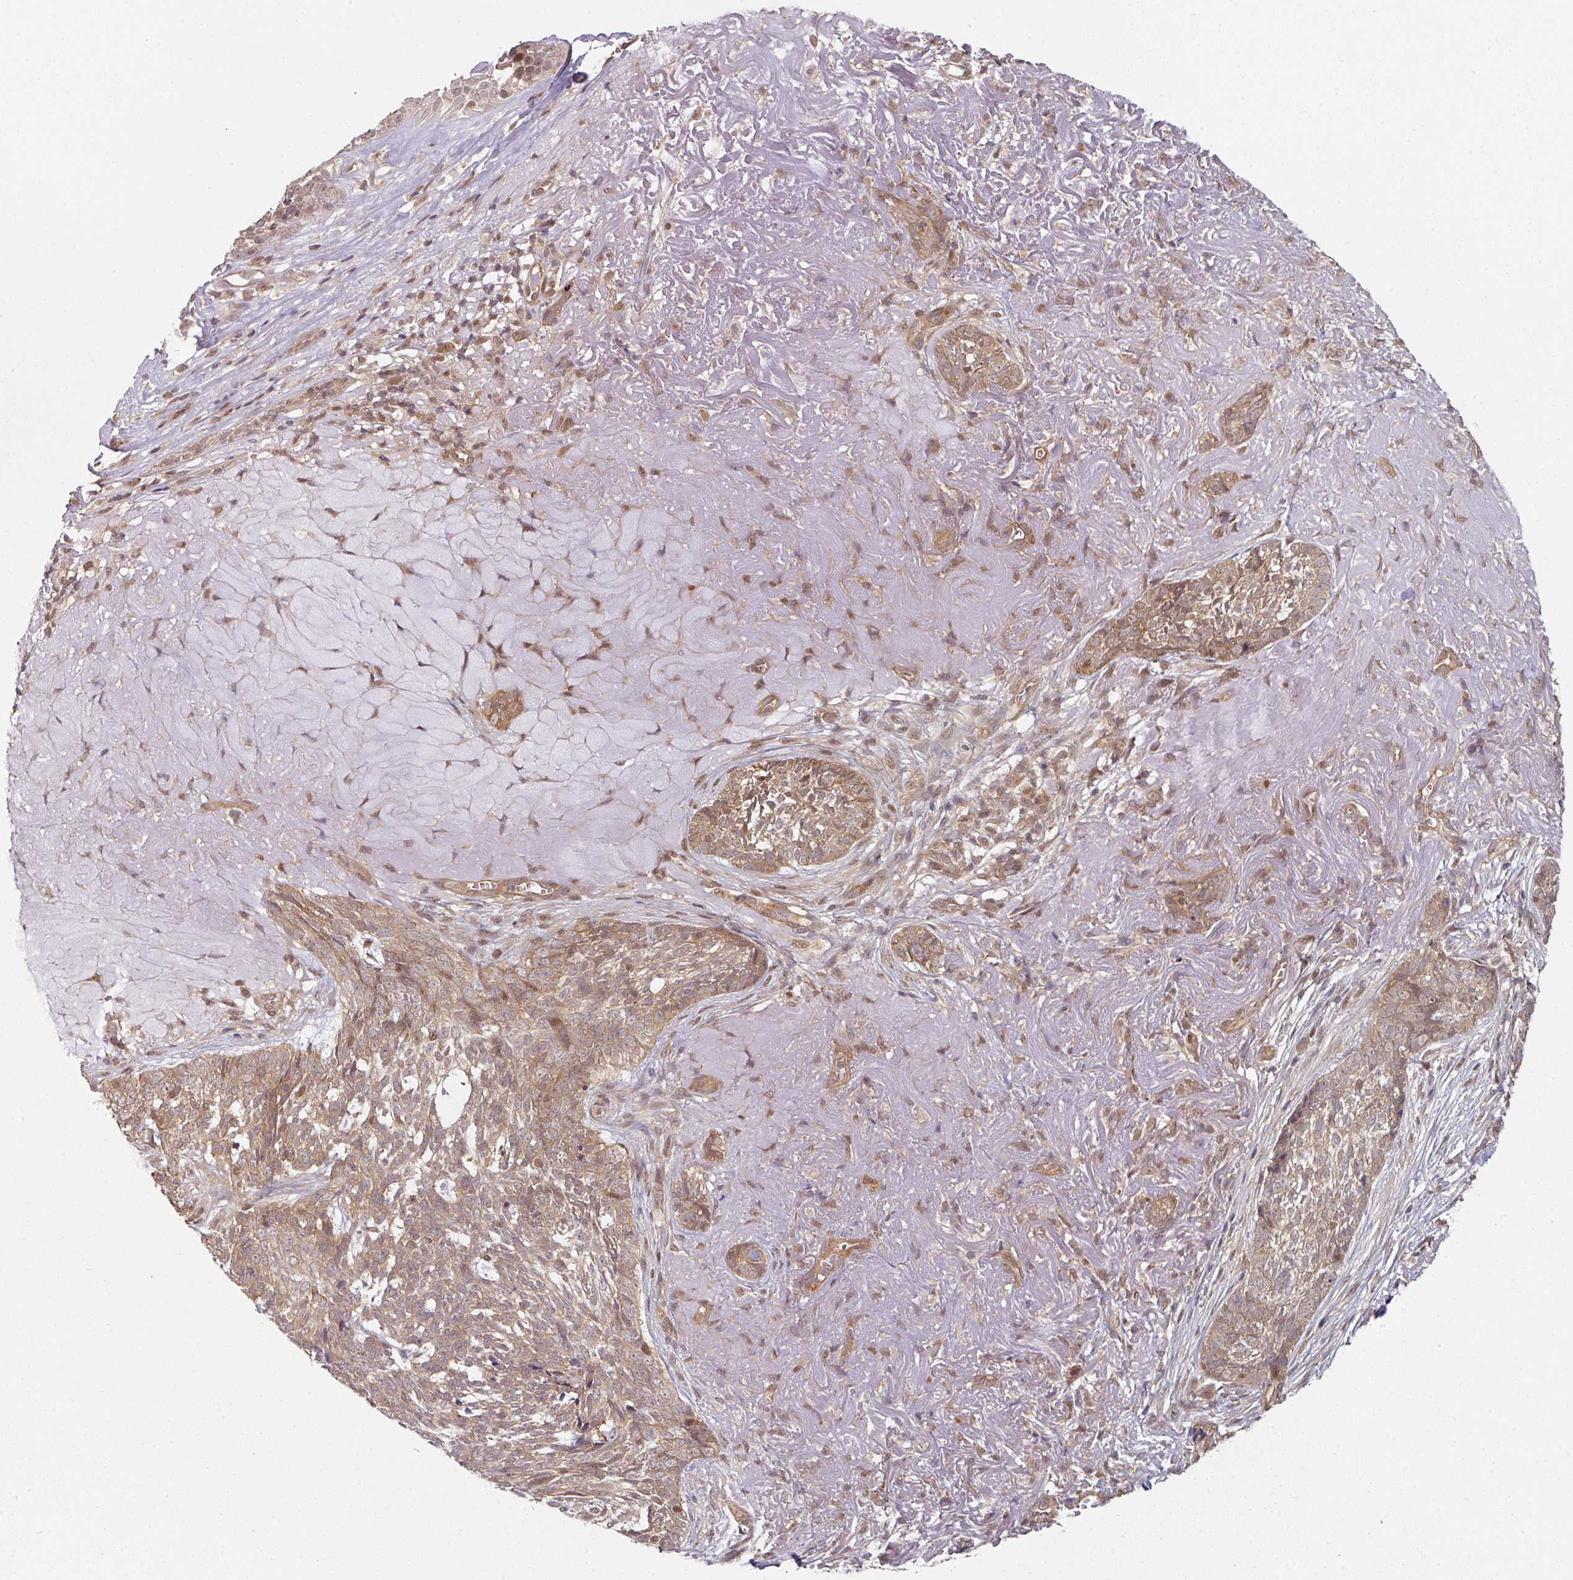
{"staining": {"intensity": "moderate", "quantity": ">75%", "location": "cytoplasmic/membranous"}, "tissue": "skin cancer", "cell_type": "Tumor cells", "image_type": "cancer", "snomed": [{"axis": "morphology", "description": "Basal cell carcinoma"}, {"axis": "topography", "description": "Skin"}, {"axis": "topography", "description": "Skin of face"}], "caption": "A brown stain highlights moderate cytoplasmic/membranous positivity of a protein in human basal cell carcinoma (skin) tumor cells.", "gene": "PSME3IP1", "patient": {"sex": "female", "age": 95}}